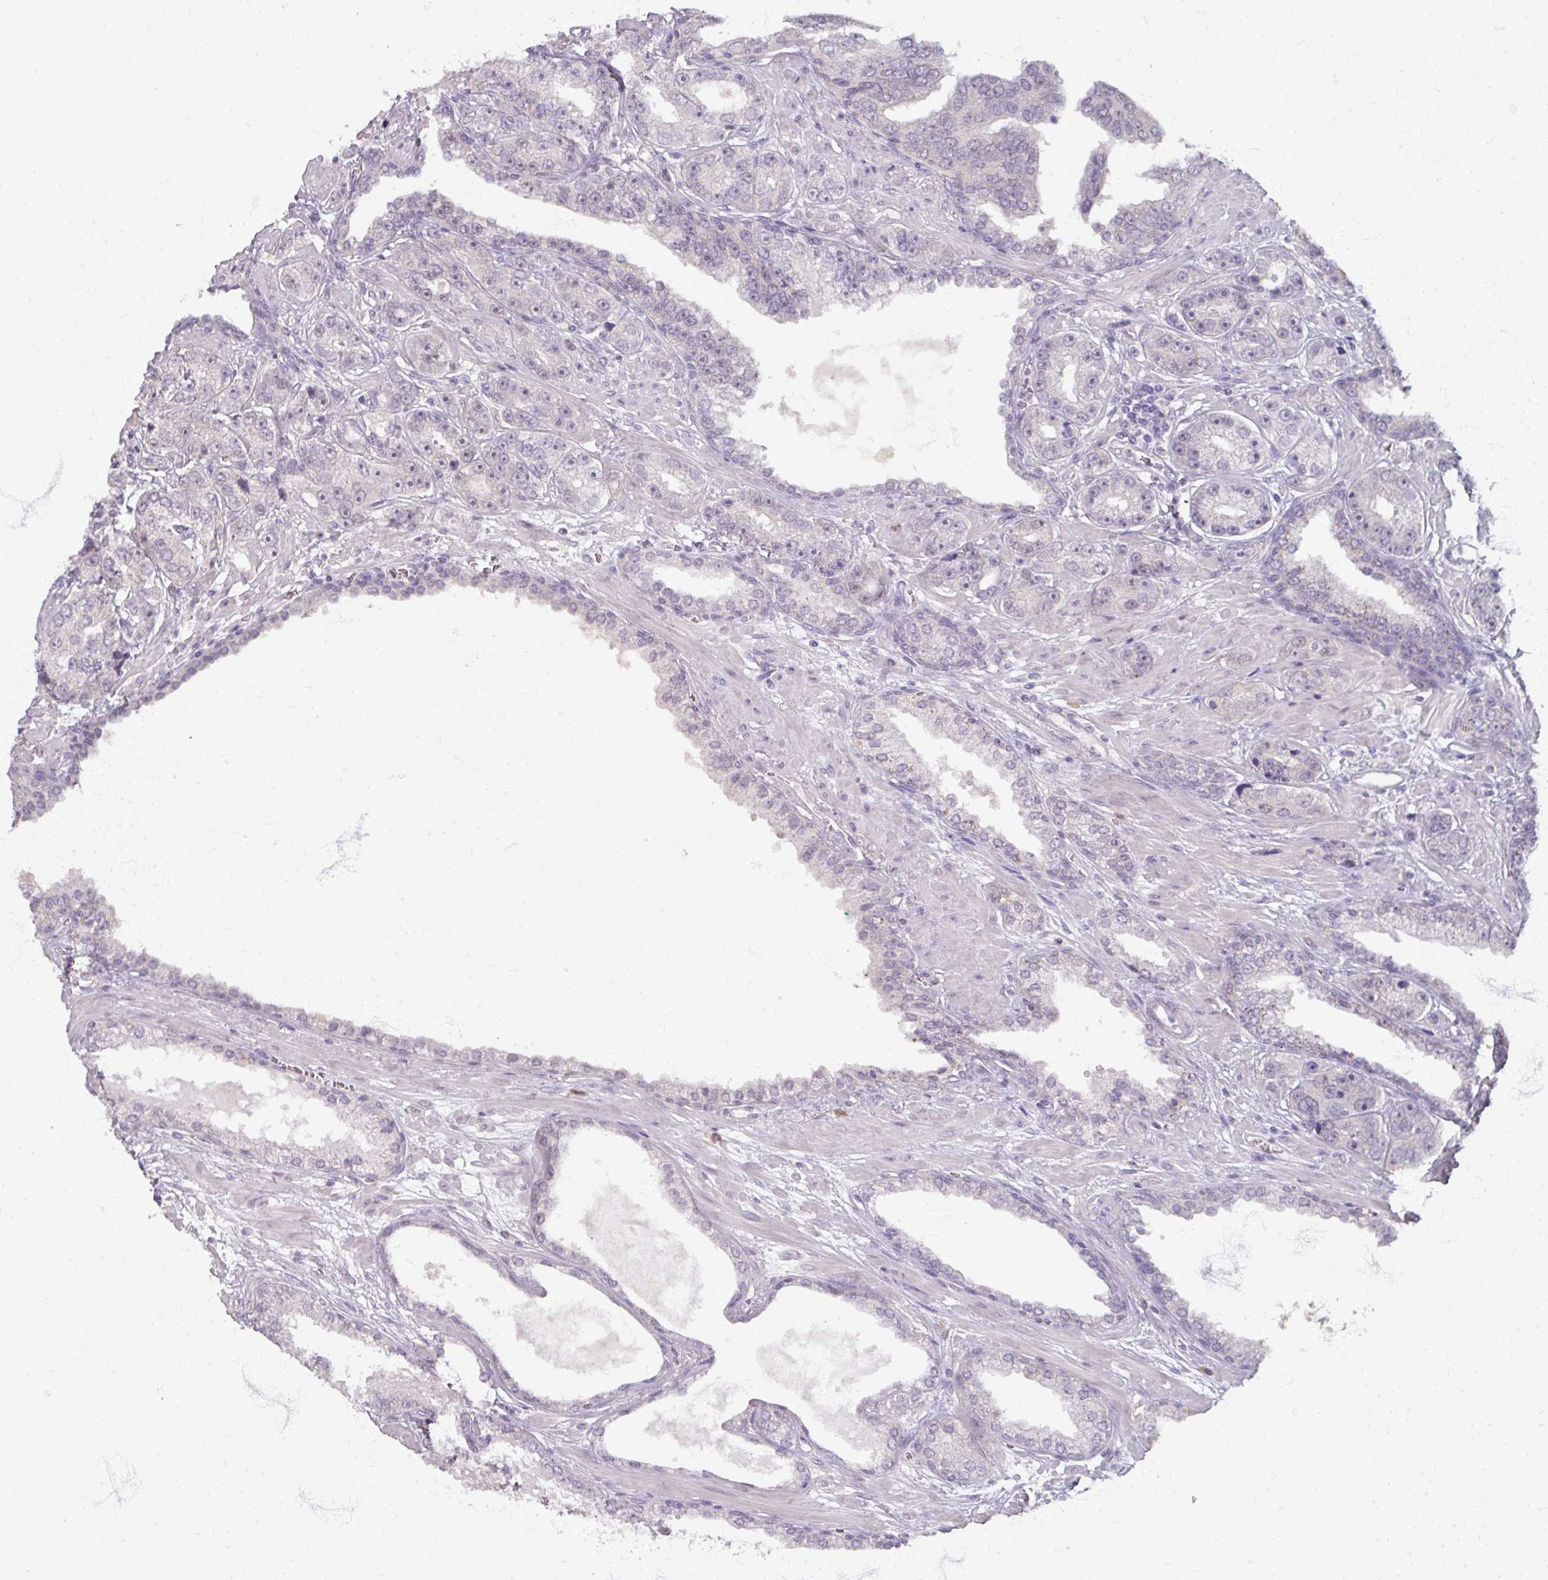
{"staining": {"intensity": "negative", "quantity": "none", "location": "none"}, "tissue": "prostate cancer", "cell_type": "Tumor cells", "image_type": "cancer", "snomed": [{"axis": "morphology", "description": "Adenocarcinoma, High grade"}, {"axis": "topography", "description": "Prostate"}], "caption": "A photomicrograph of human adenocarcinoma (high-grade) (prostate) is negative for staining in tumor cells. (DAB (3,3'-diaminobenzidine) immunohistochemistry (IHC) with hematoxylin counter stain).", "gene": "SOX11", "patient": {"sex": "male", "age": 71}}